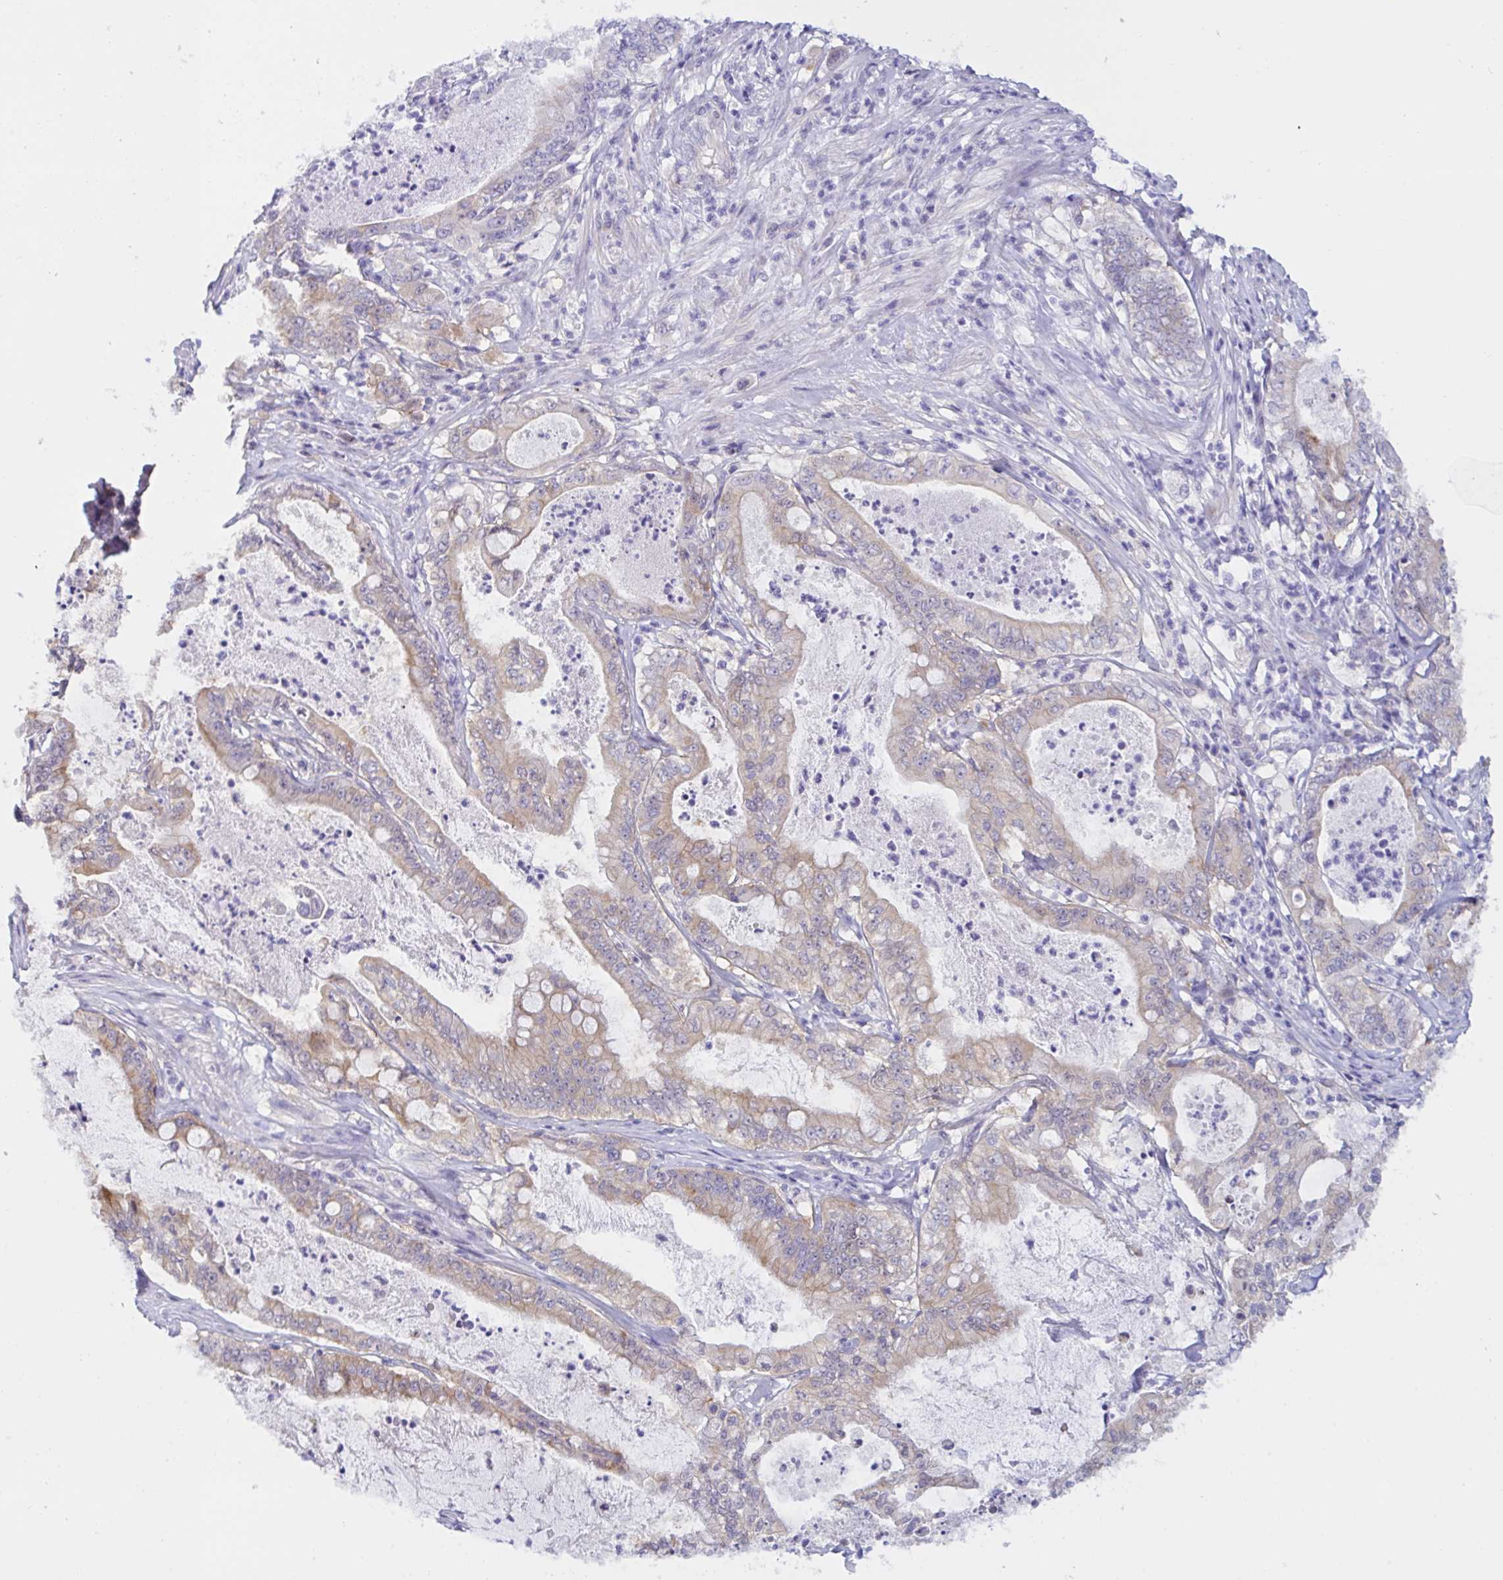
{"staining": {"intensity": "weak", "quantity": "25%-75%", "location": "cytoplasmic/membranous"}, "tissue": "pancreatic cancer", "cell_type": "Tumor cells", "image_type": "cancer", "snomed": [{"axis": "morphology", "description": "Adenocarcinoma, NOS"}, {"axis": "topography", "description": "Pancreas"}], "caption": "This is a photomicrograph of IHC staining of pancreatic cancer, which shows weak positivity in the cytoplasmic/membranous of tumor cells.", "gene": "RSRP1", "patient": {"sex": "male", "age": 71}}